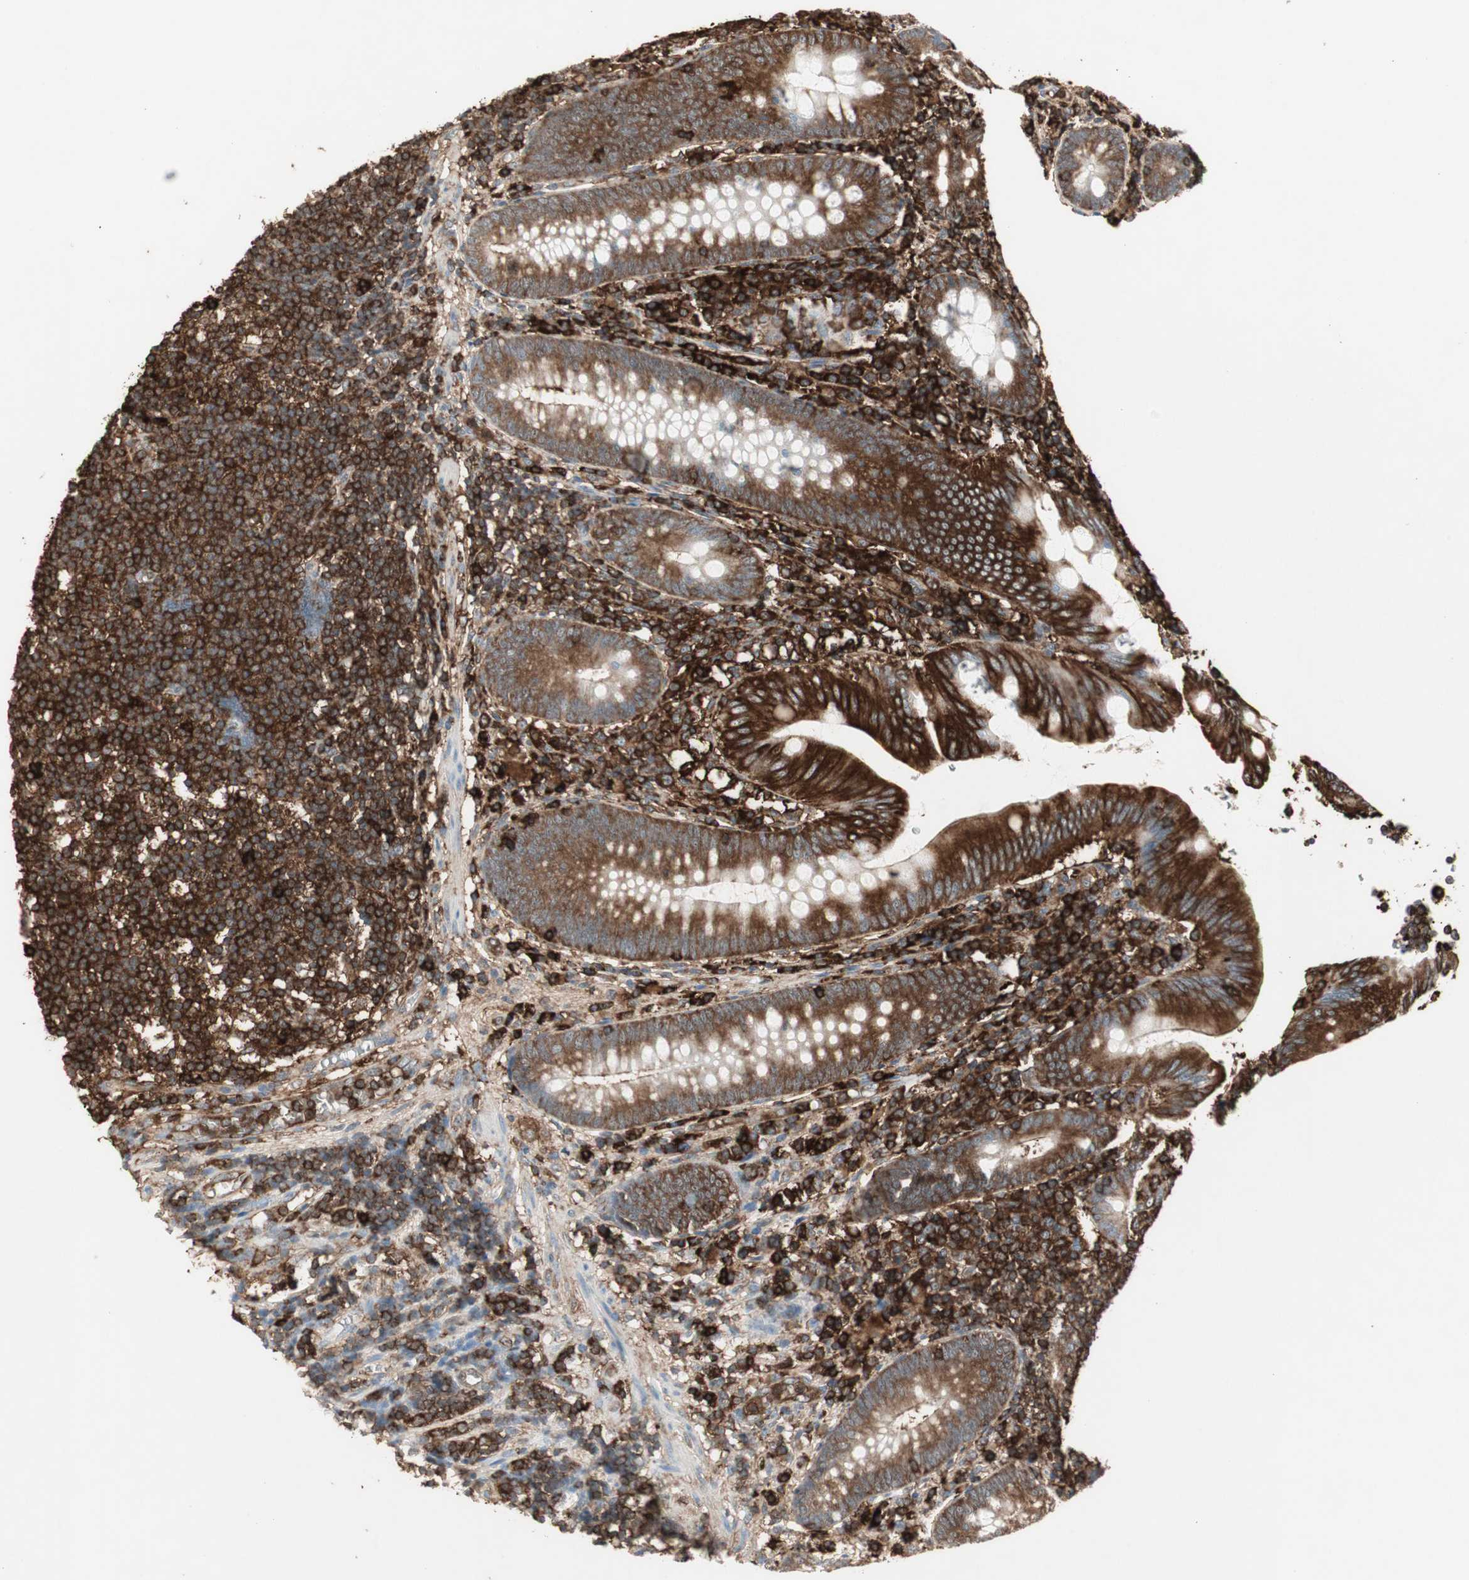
{"staining": {"intensity": "strong", "quantity": ">75%", "location": "cytoplasmic/membranous"}, "tissue": "appendix", "cell_type": "Glandular cells", "image_type": "normal", "snomed": [{"axis": "morphology", "description": "Normal tissue, NOS"}, {"axis": "morphology", "description": "Inflammation, NOS"}, {"axis": "topography", "description": "Appendix"}], "caption": "Unremarkable appendix was stained to show a protein in brown. There is high levels of strong cytoplasmic/membranous expression in approximately >75% of glandular cells. The protein of interest is stained brown, and the nuclei are stained in blue (DAB IHC with brightfield microscopy, high magnification).", "gene": "MMP3", "patient": {"sex": "male", "age": 46}}